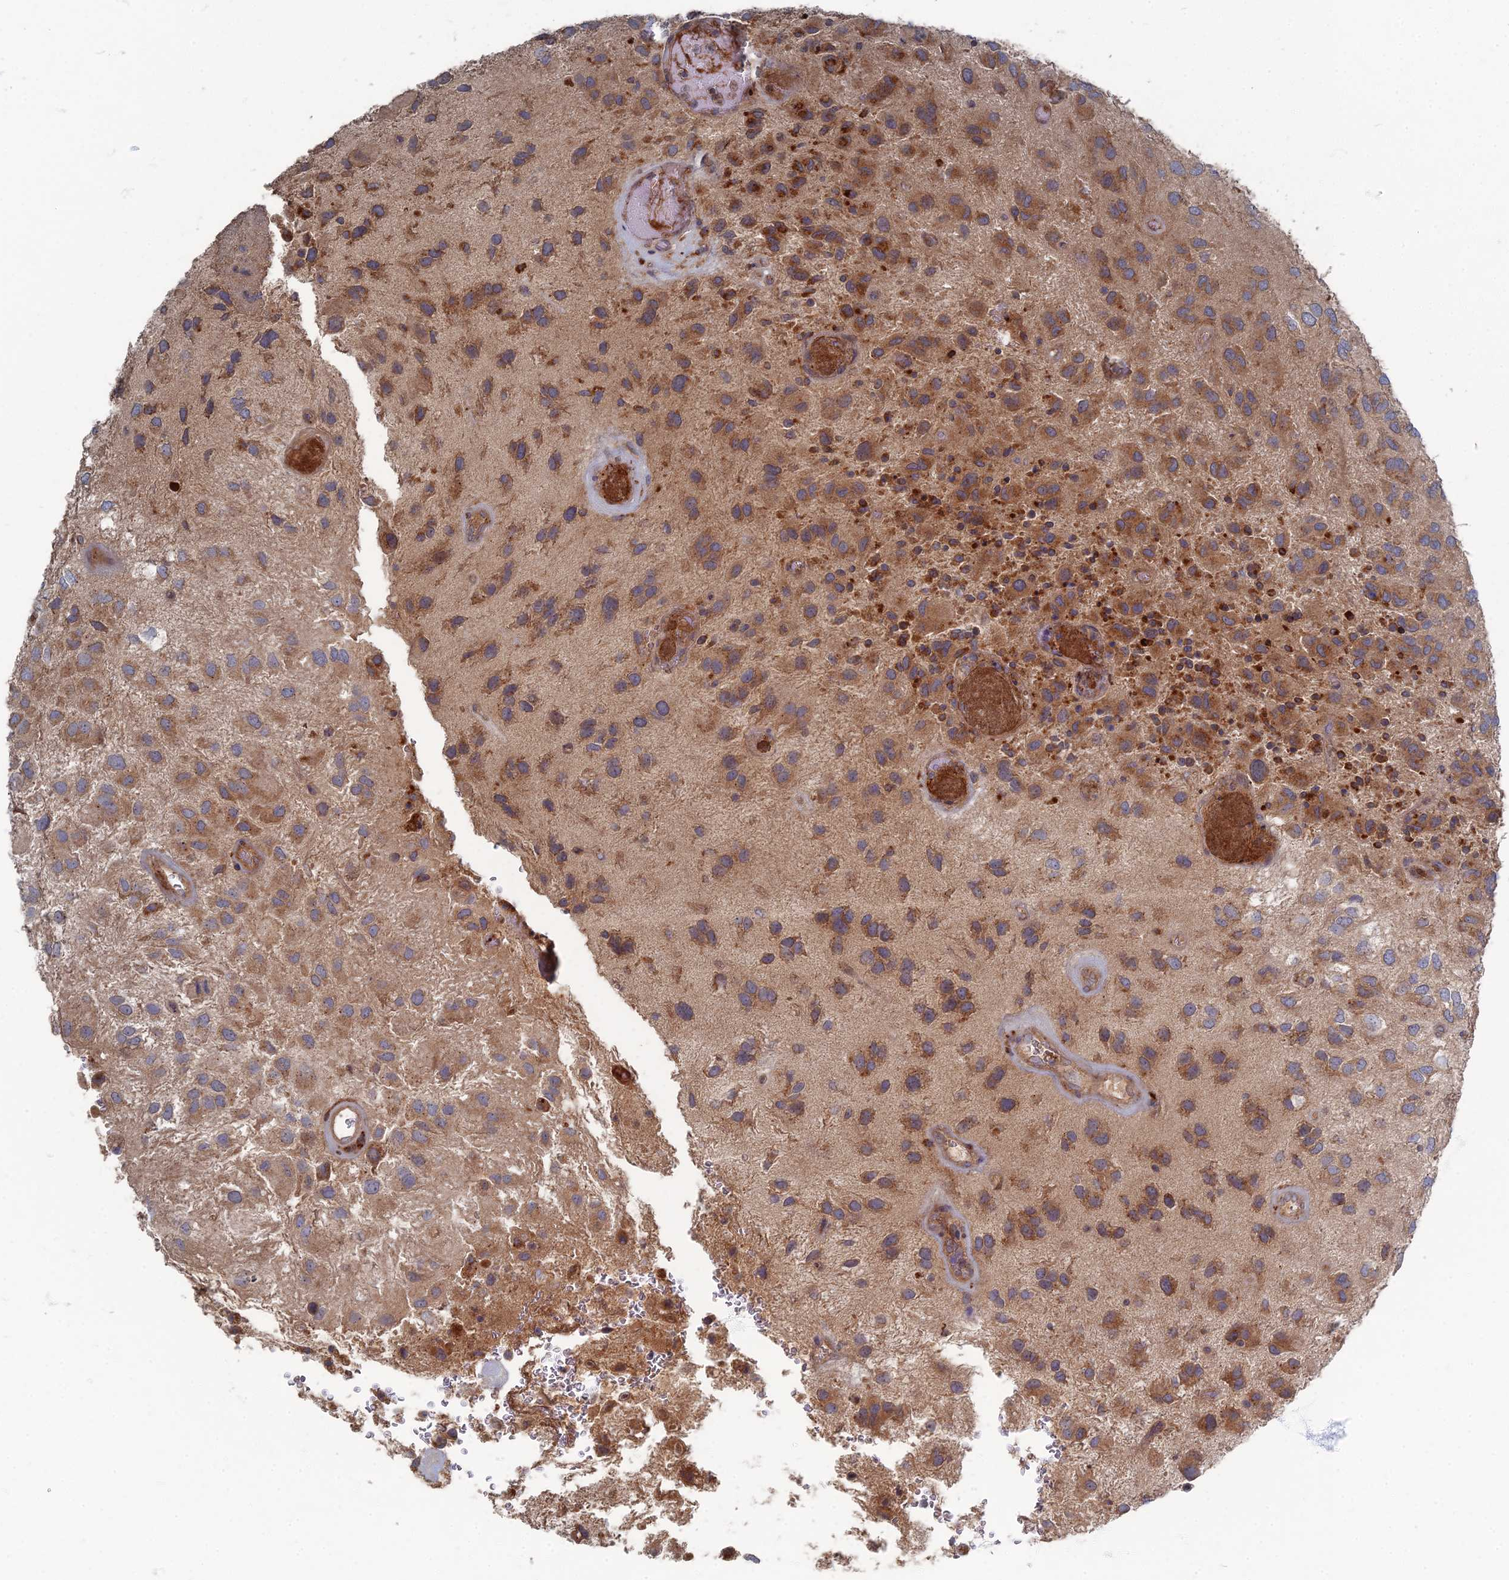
{"staining": {"intensity": "moderate", "quantity": ">75%", "location": "cytoplasmic/membranous"}, "tissue": "glioma", "cell_type": "Tumor cells", "image_type": "cancer", "snomed": [{"axis": "morphology", "description": "Glioma, malignant, Low grade"}, {"axis": "topography", "description": "Brain"}], "caption": "Malignant glioma (low-grade) stained with immunohistochemistry displays moderate cytoplasmic/membranous expression in about >75% of tumor cells.", "gene": "PPCDC", "patient": {"sex": "male", "age": 66}}